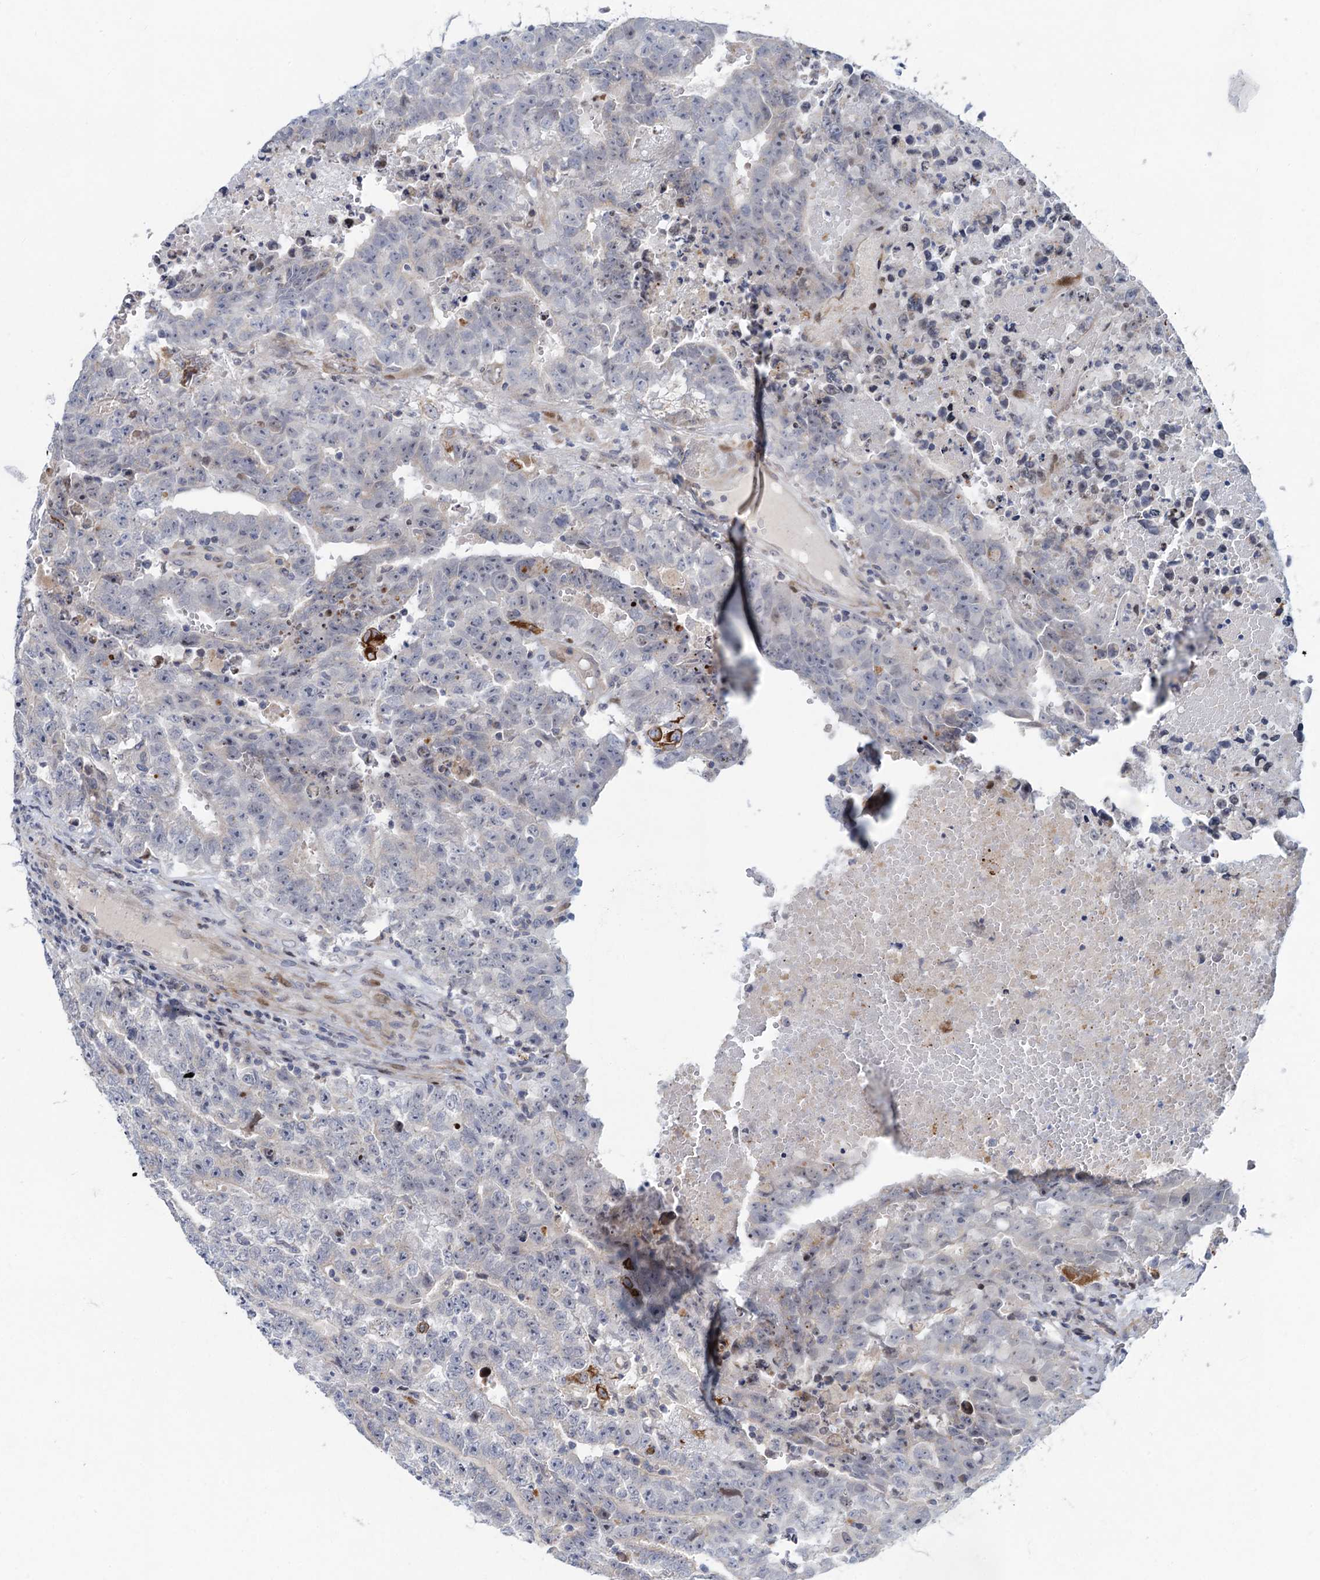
{"staining": {"intensity": "negative", "quantity": "none", "location": "none"}, "tissue": "testis cancer", "cell_type": "Tumor cells", "image_type": "cancer", "snomed": [{"axis": "morphology", "description": "Carcinoma, Embryonal, NOS"}, {"axis": "topography", "description": "Testis"}], "caption": "The IHC image has no significant expression in tumor cells of testis cancer tissue. Nuclei are stained in blue.", "gene": "QPCTL", "patient": {"sex": "male", "age": 25}}